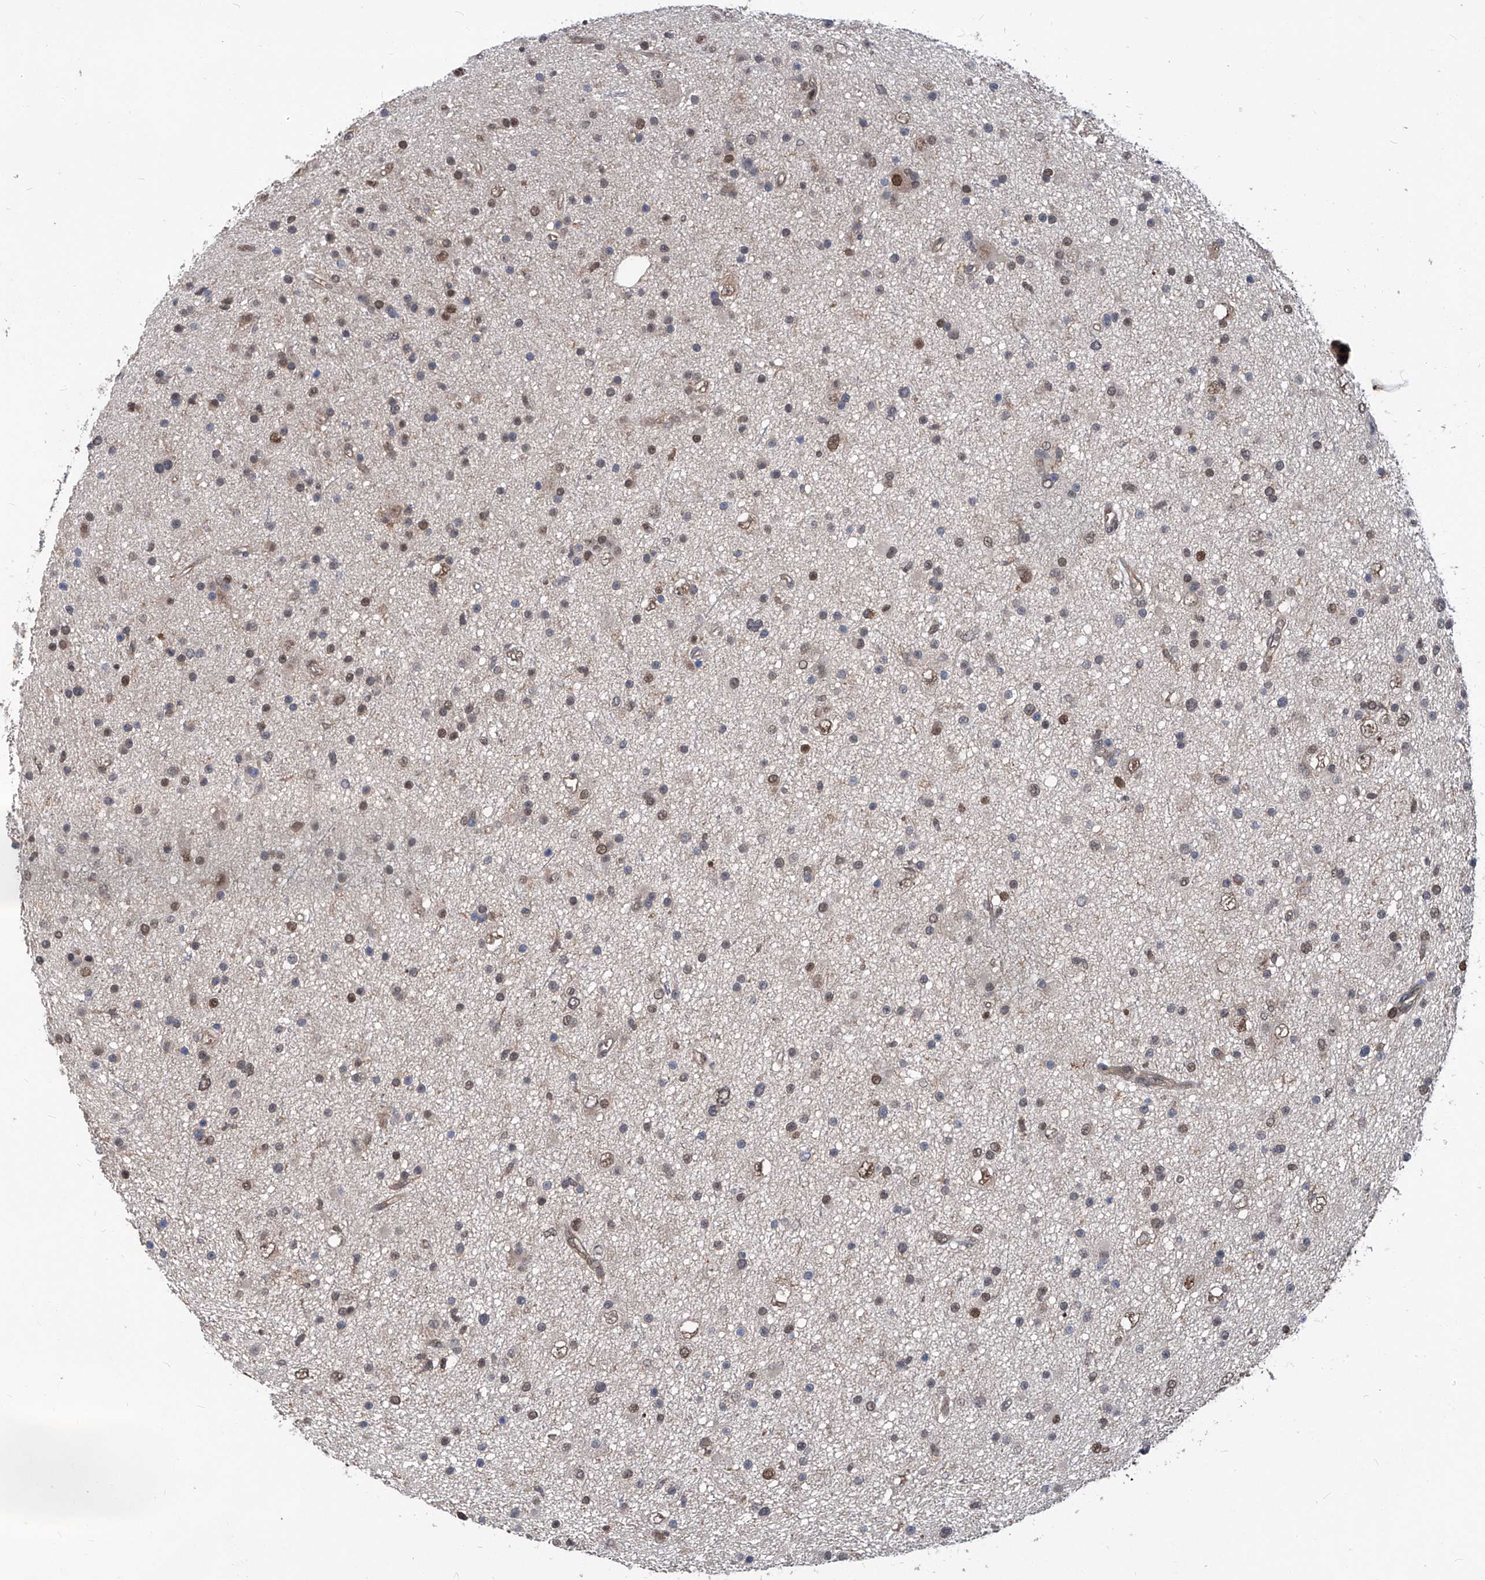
{"staining": {"intensity": "moderate", "quantity": "<25%", "location": "nuclear"}, "tissue": "glioma", "cell_type": "Tumor cells", "image_type": "cancer", "snomed": [{"axis": "morphology", "description": "Glioma, malignant, Low grade"}, {"axis": "topography", "description": "Cerebral cortex"}], "caption": "High-magnification brightfield microscopy of glioma stained with DAB (3,3'-diaminobenzidine) (brown) and counterstained with hematoxylin (blue). tumor cells exhibit moderate nuclear staining is appreciated in about<25% of cells. (Brightfield microscopy of DAB IHC at high magnification).", "gene": "PSMB1", "patient": {"sex": "female", "age": 39}}